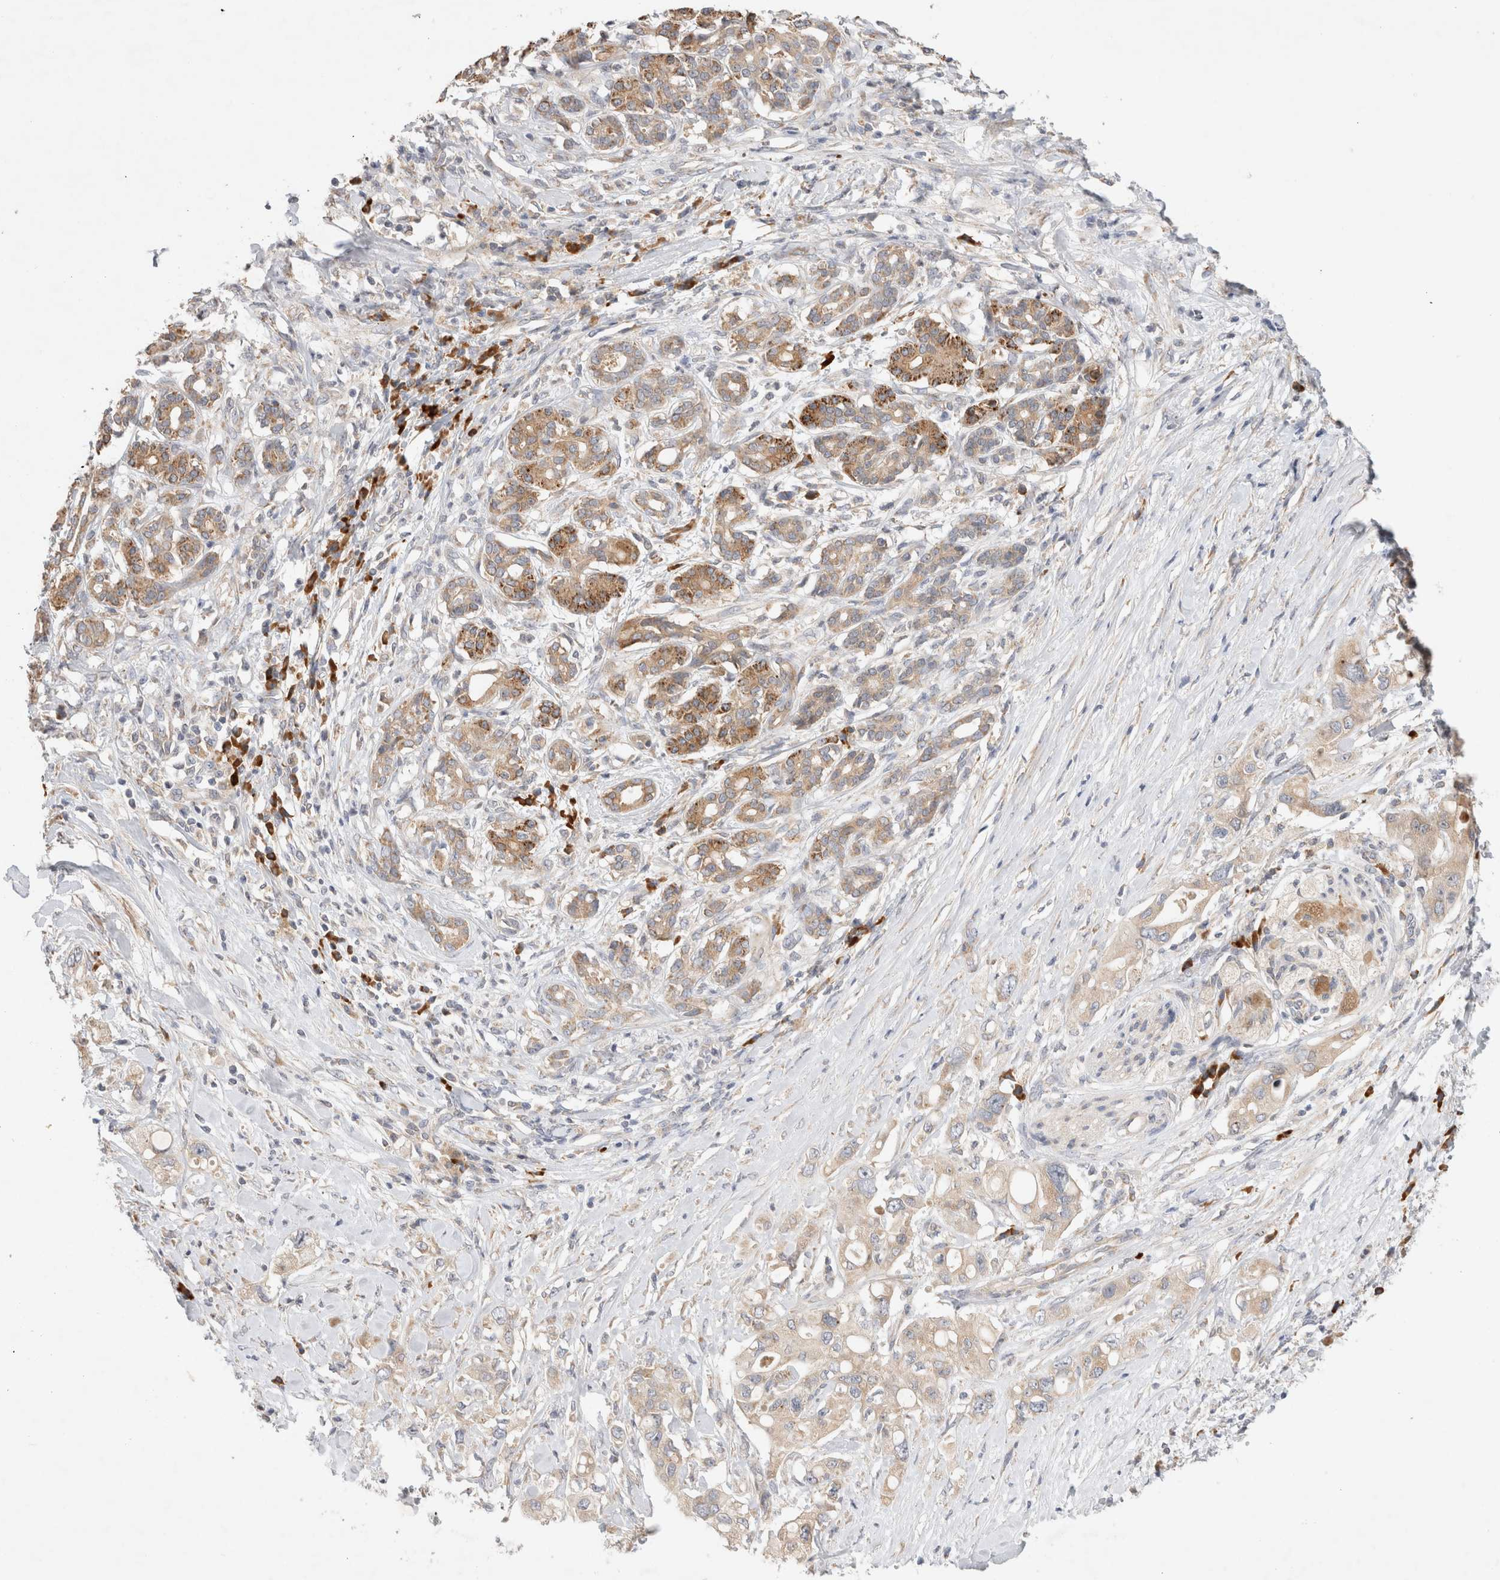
{"staining": {"intensity": "moderate", "quantity": "25%-75%", "location": "cytoplasmic/membranous"}, "tissue": "pancreatic cancer", "cell_type": "Tumor cells", "image_type": "cancer", "snomed": [{"axis": "morphology", "description": "Adenocarcinoma, NOS"}, {"axis": "topography", "description": "Pancreas"}], "caption": "Immunohistochemical staining of human pancreatic cancer displays medium levels of moderate cytoplasmic/membranous protein staining in approximately 25%-75% of tumor cells.", "gene": "NEDD4L", "patient": {"sex": "female", "age": 56}}